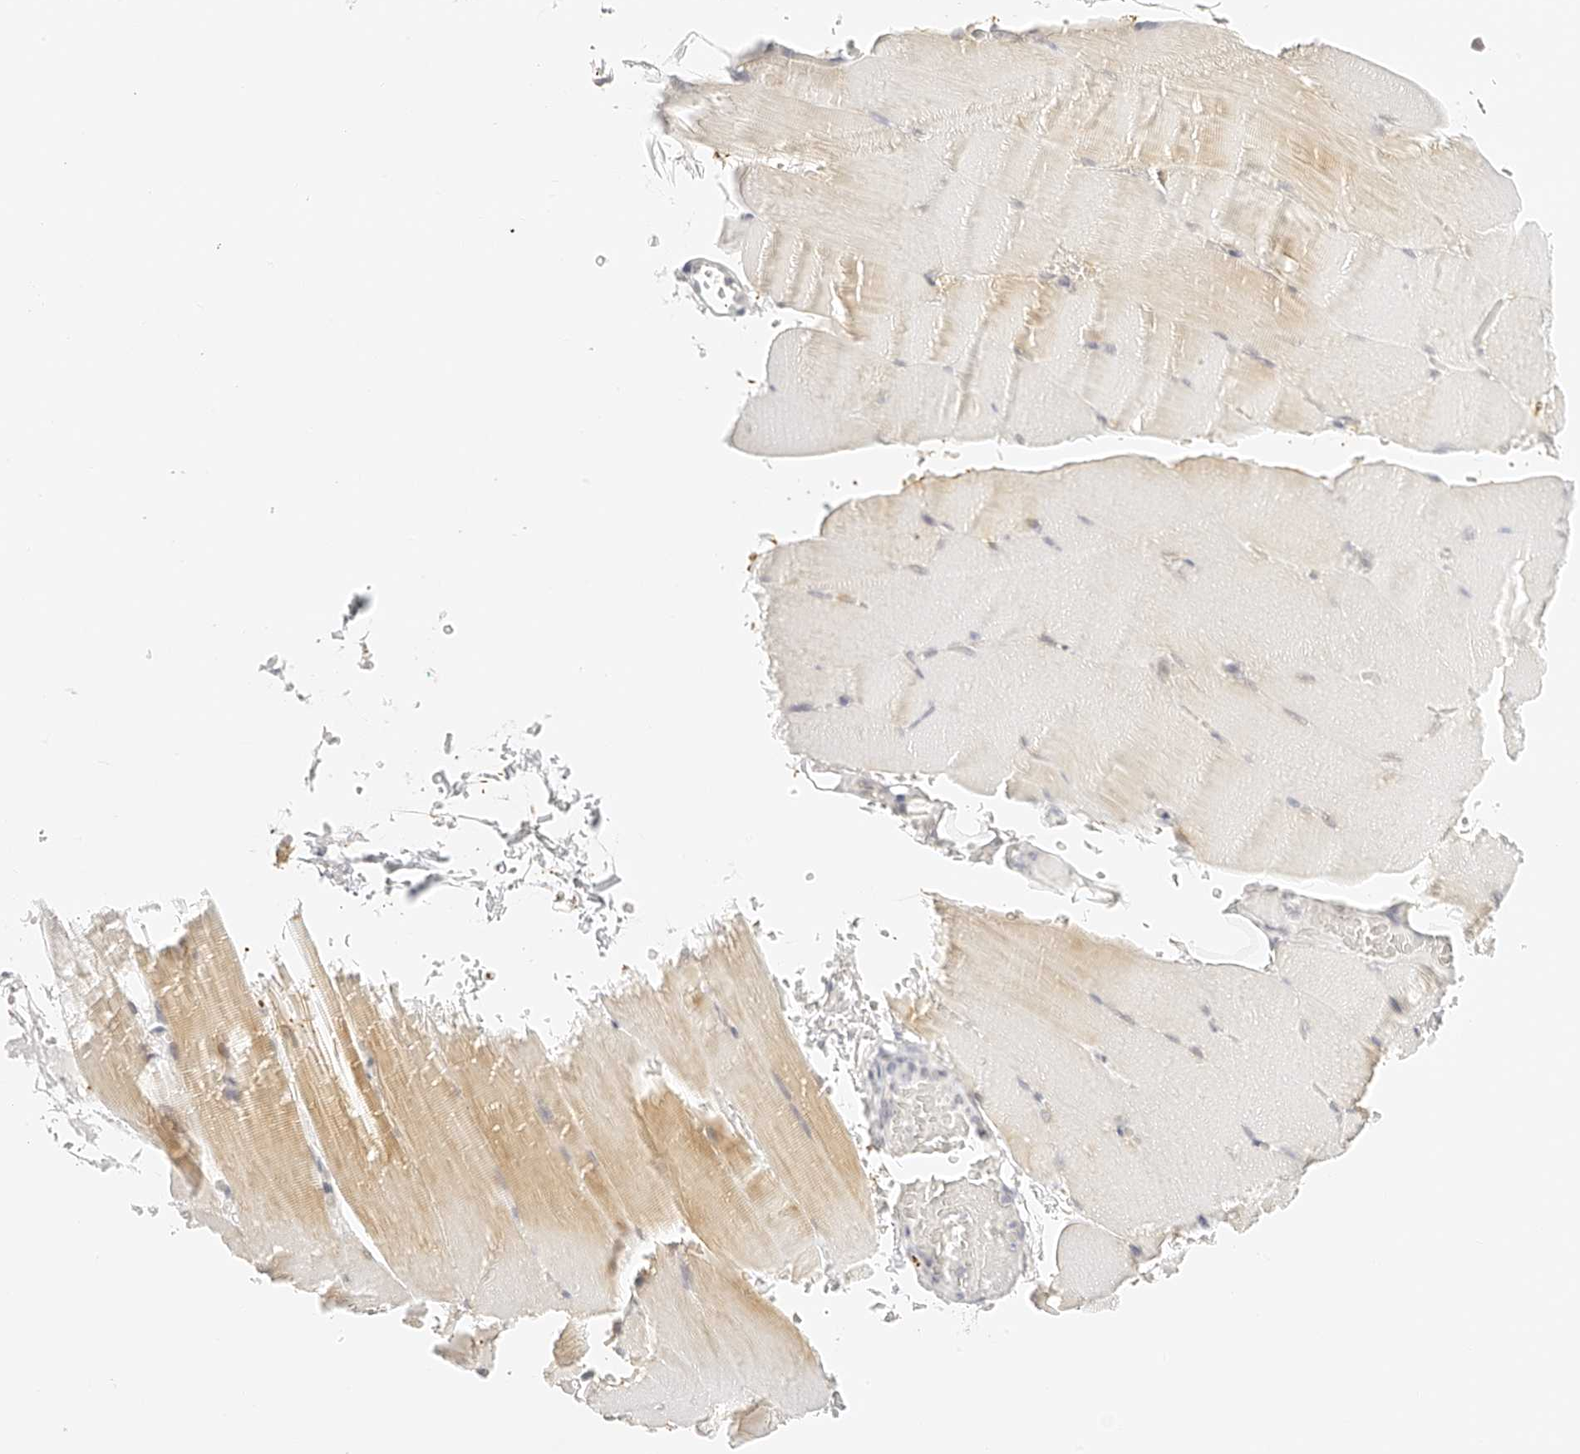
{"staining": {"intensity": "moderate", "quantity": "<25%", "location": "cytoplasmic/membranous"}, "tissue": "skeletal muscle", "cell_type": "Myocytes", "image_type": "normal", "snomed": [{"axis": "morphology", "description": "Normal tissue, NOS"}, {"axis": "topography", "description": "Skeletal muscle"}, {"axis": "topography", "description": "Parathyroid gland"}], "caption": "This is an image of IHC staining of unremarkable skeletal muscle, which shows moderate staining in the cytoplasmic/membranous of myocytes.", "gene": "ZFP69", "patient": {"sex": "female", "age": 37}}